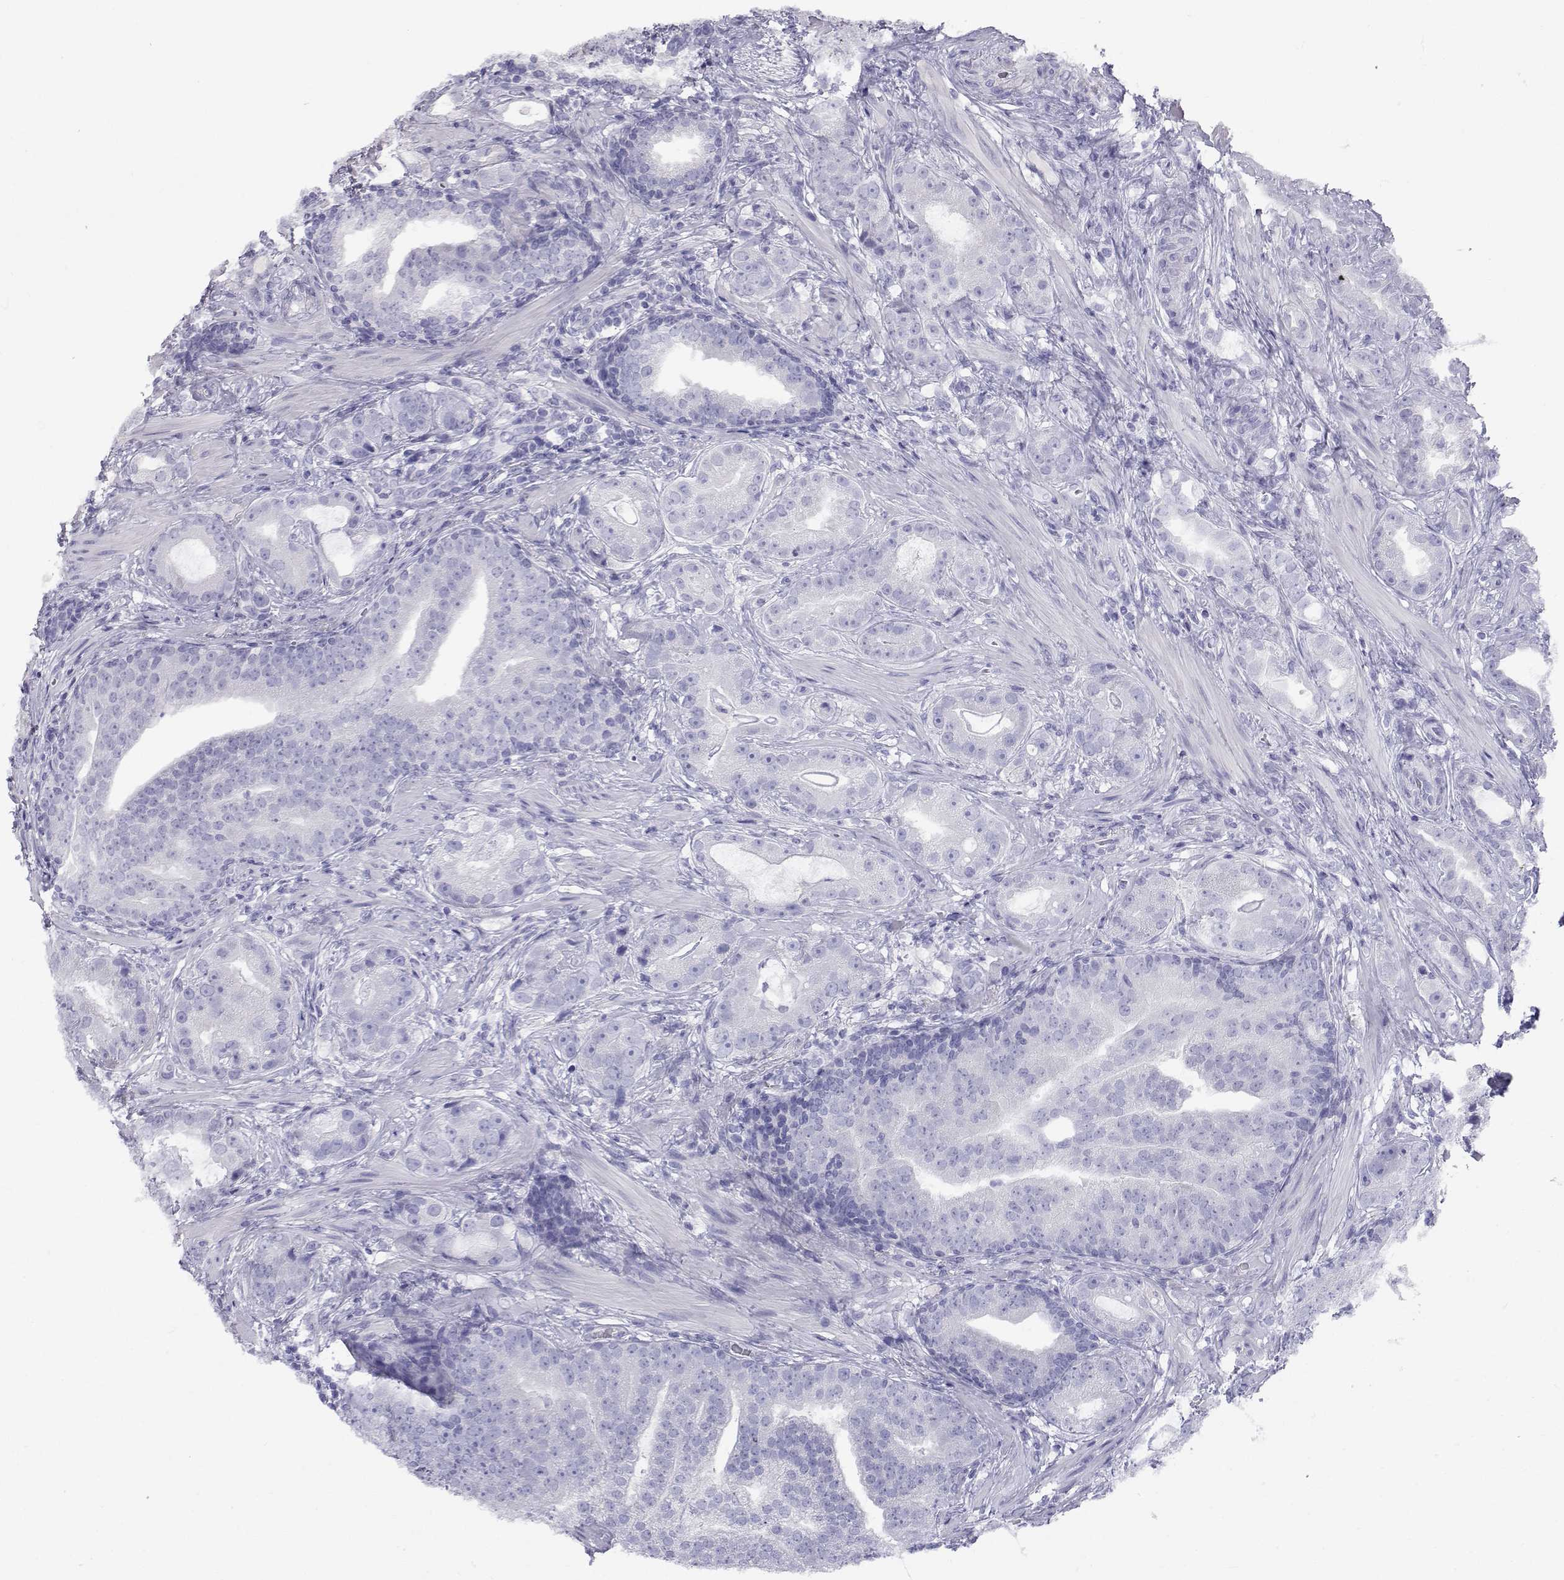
{"staining": {"intensity": "negative", "quantity": "none", "location": "none"}, "tissue": "prostate cancer", "cell_type": "Tumor cells", "image_type": "cancer", "snomed": [{"axis": "morphology", "description": "Adenocarcinoma, NOS"}, {"axis": "topography", "description": "Prostate"}], "caption": "Protein analysis of prostate cancer shows no significant staining in tumor cells.", "gene": "SLC6A3", "patient": {"sex": "male", "age": 57}}